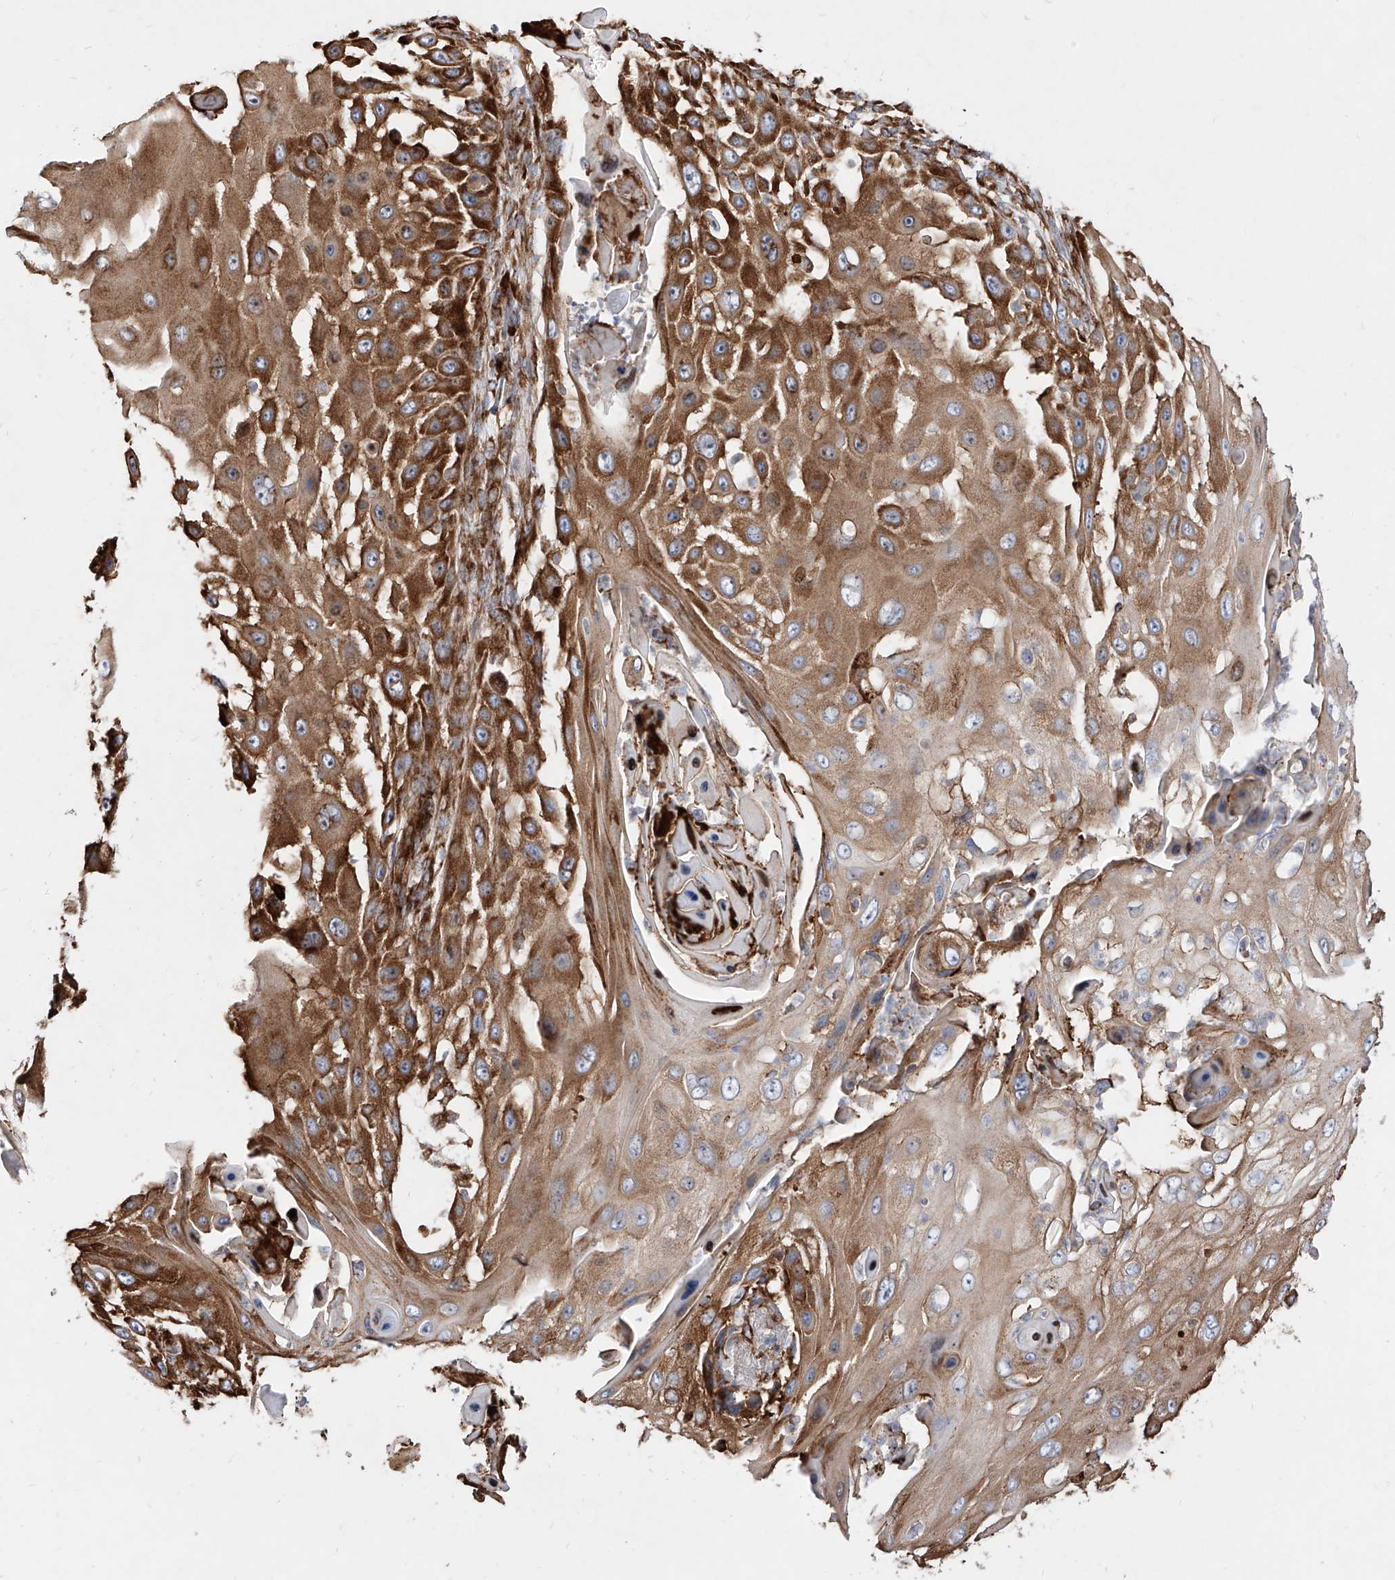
{"staining": {"intensity": "strong", "quantity": ">75%", "location": "cytoplasmic/membranous"}, "tissue": "skin cancer", "cell_type": "Tumor cells", "image_type": "cancer", "snomed": [{"axis": "morphology", "description": "Squamous cell carcinoma, NOS"}, {"axis": "topography", "description": "Skin"}], "caption": "IHC (DAB) staining of human skin cancer (squamous cell carcinoma) shows strong cytoplasmic/membranous protein staining in approximately >75% of tumor cells. The protein is shown in brown color, while the nuclei are stained blue.", "gene": "RPS25", "patient": {"sex": "female", "age": 44}}